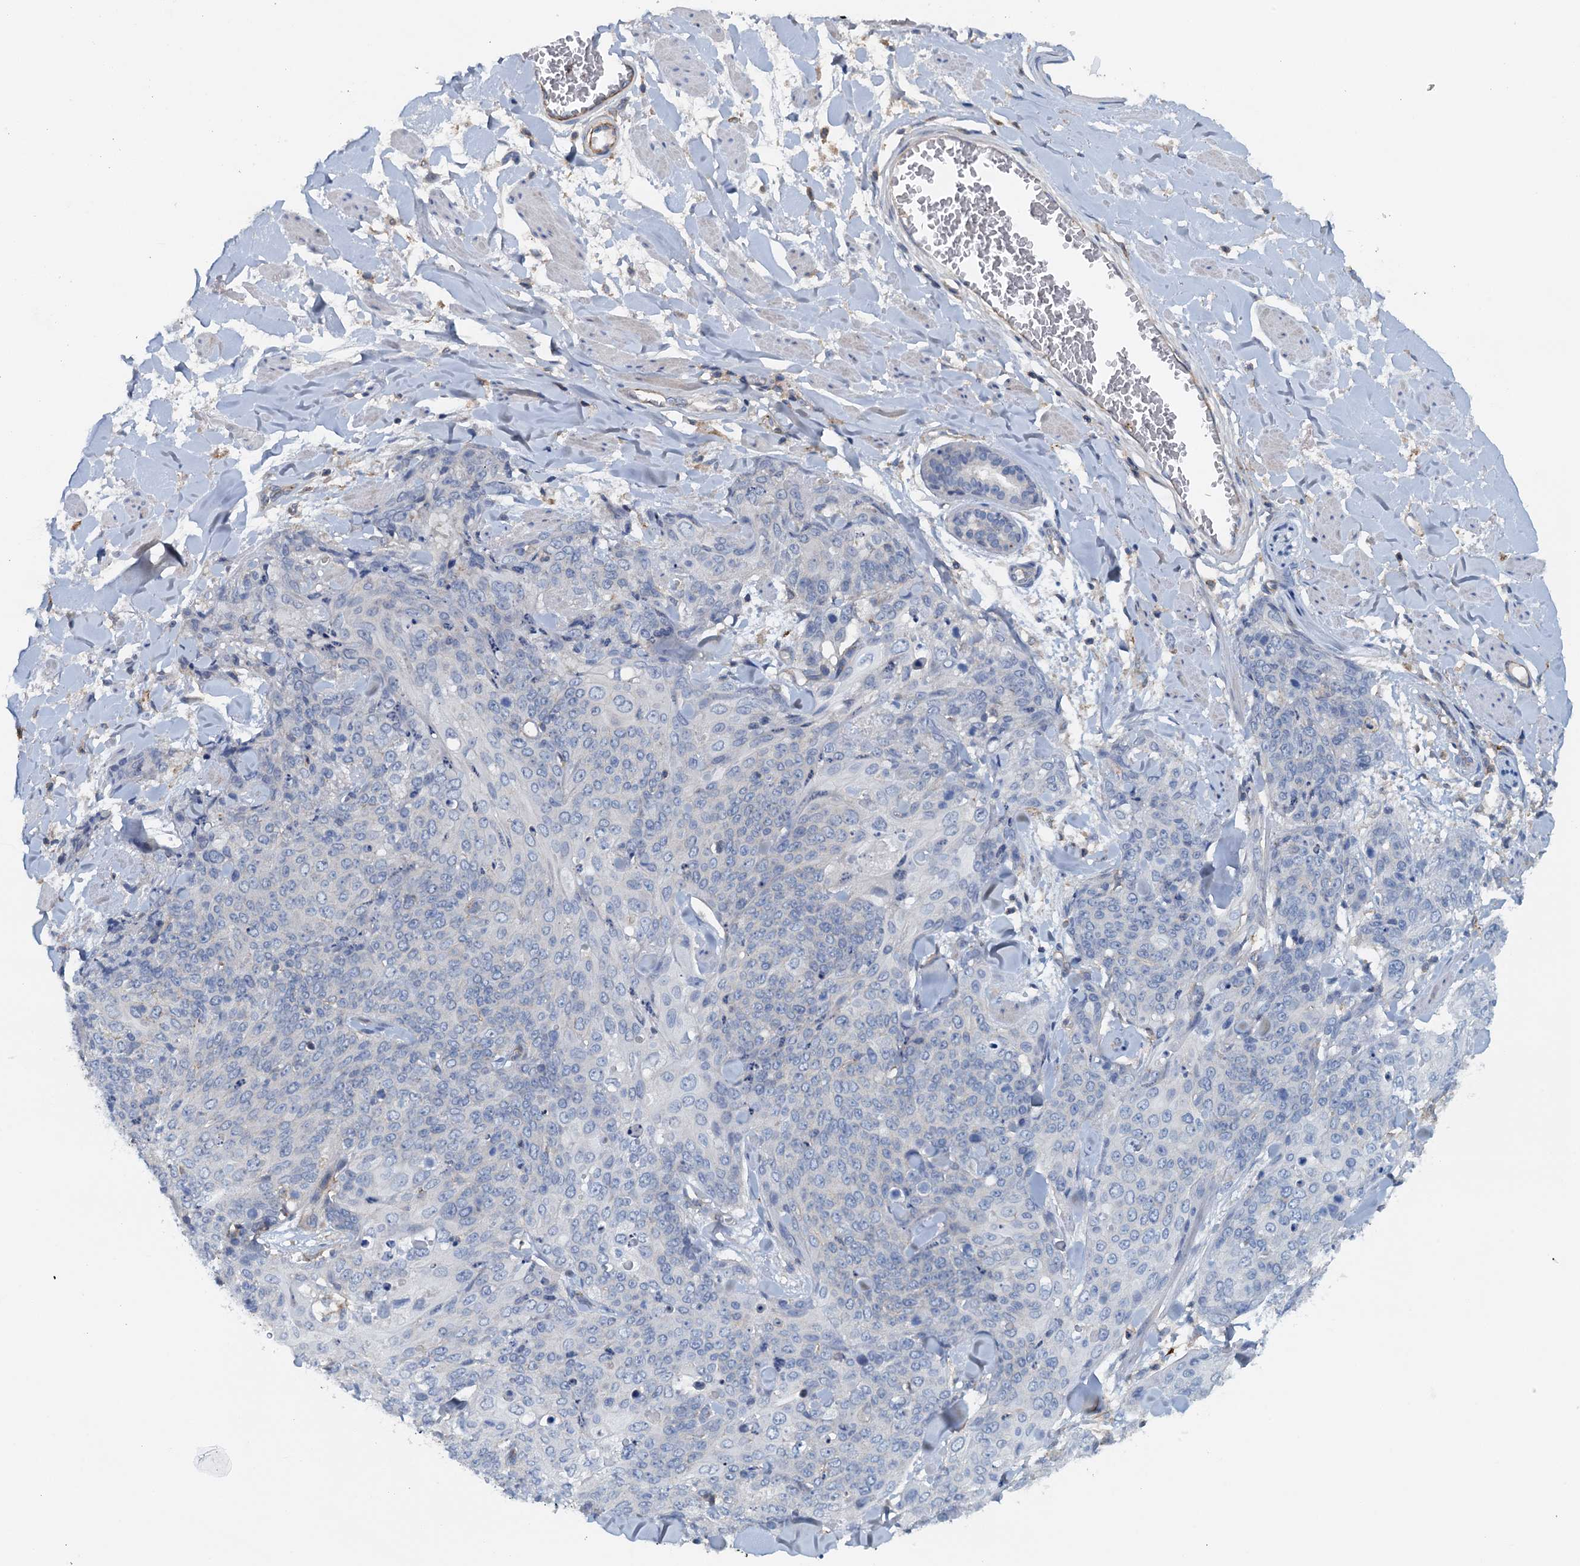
{"staining": {"intensity": "negative", "quantity": "none", "location": "none"}, "tissue": "skin cancer", "cell_type": "Tumor cells", "image_type": "cancer", "snomed": [{"axis": "morphology", "description": "Squamous cell carcinoma, NOS"}, {"axis": "topography", "description": "Skin"}, {"axis": "topography", "description": "Vulva"}], "caption": "DAB (3,3'-diaminobenzidine) immunohistochemical staining of human squamous cell carcinoma (skin) demonstrates no significant expression in tumor cells.", "gene": "THAP10", "patient": {"sex": "female", "age": 85}}